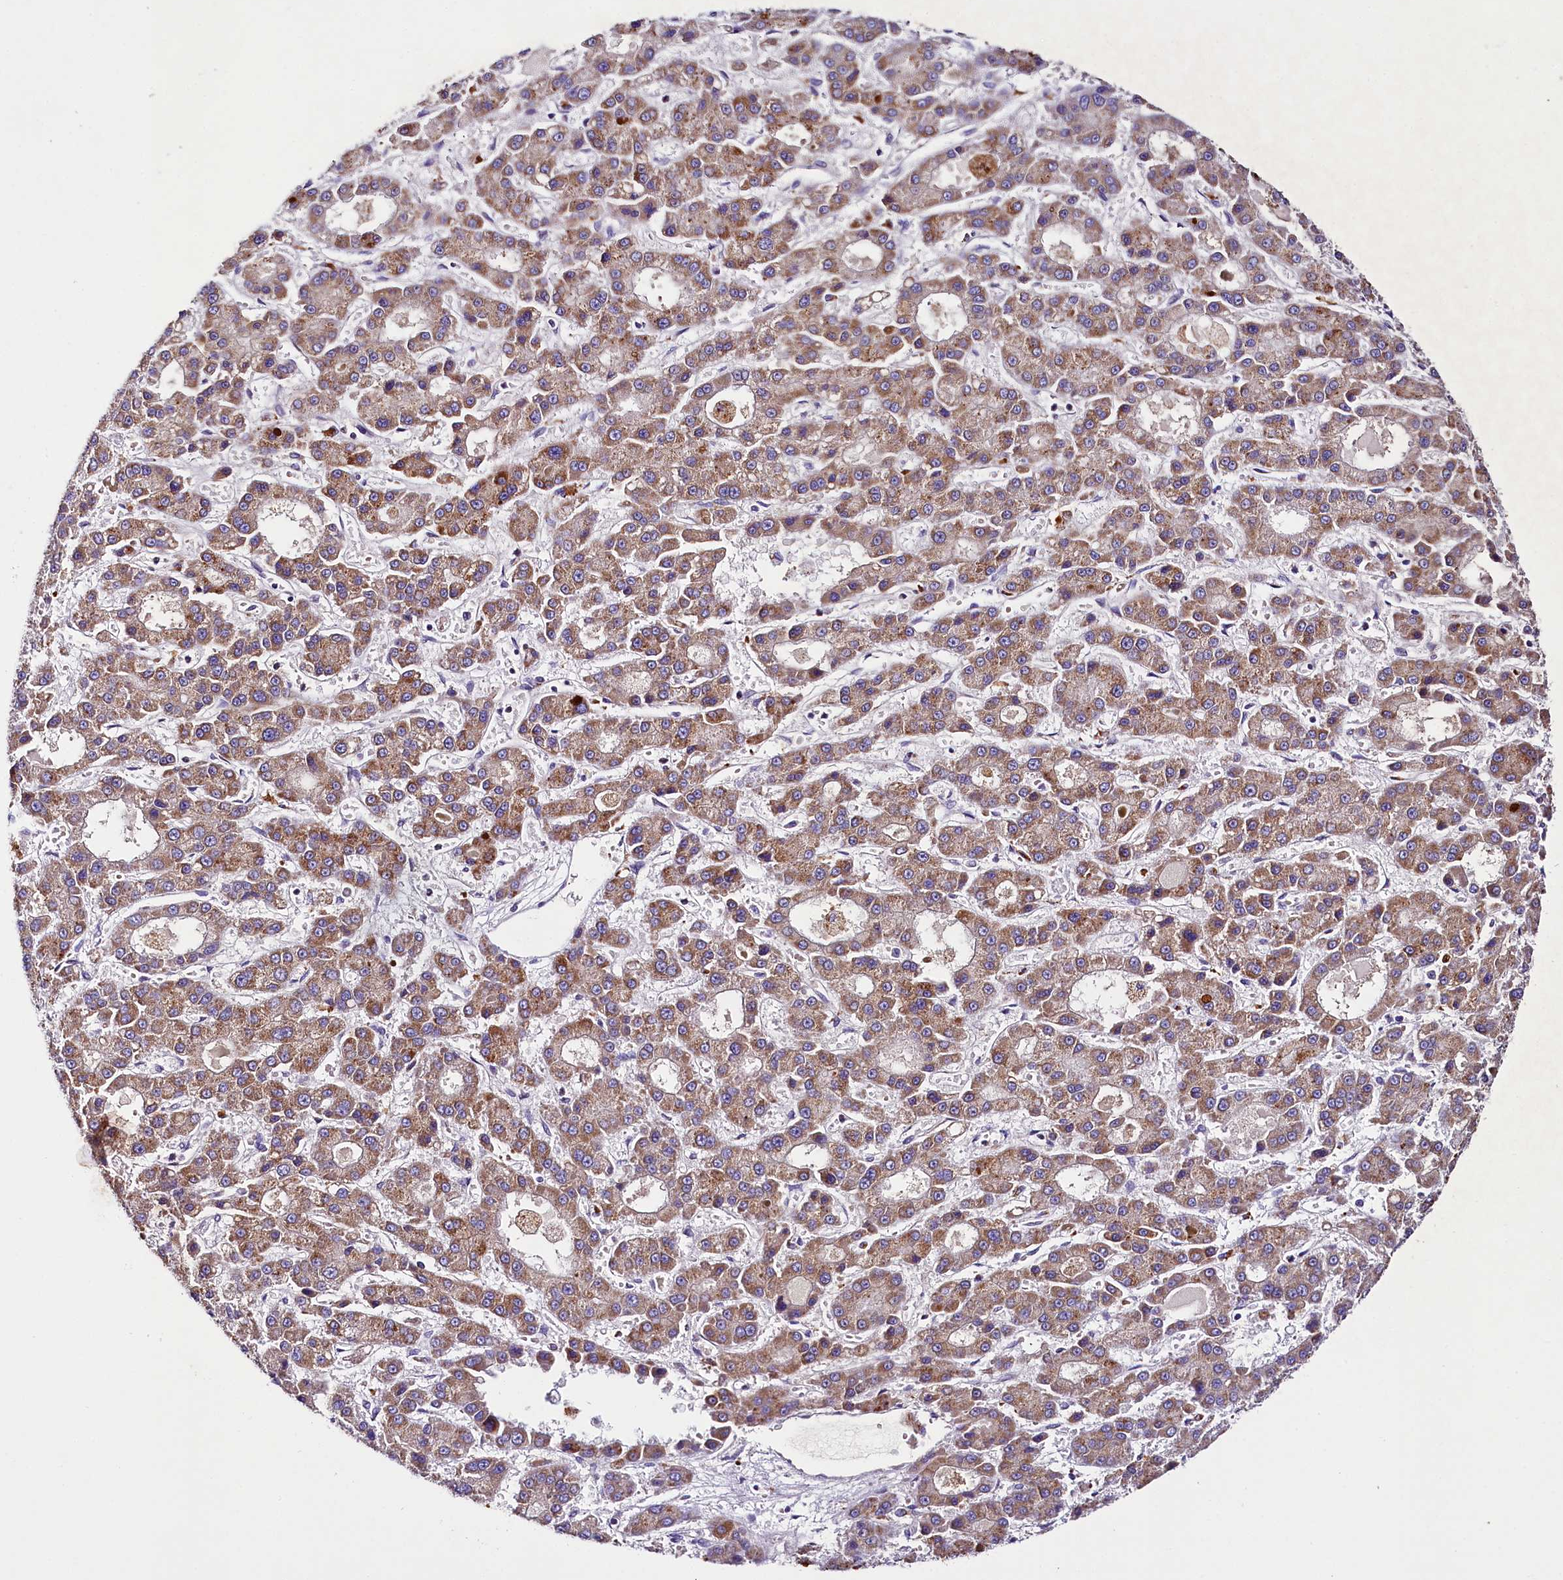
{"staining": {"intensity": "moderate", "quantity": ">75%", "location": "cytoplasmic/membranous"}, "tissue": "liver cancer", "cell_type": "Tumor cells", "image_type": "cancer", "snomed": [{"axis": "morphology", "description": "Carcinoma, Hepatocellular, NOS"}, {"axis": "topography", "description": "Liver"}], "caption": "Approximately >75% of tumor cells in hepatocellular carcinoma (liver) demonstrate moderate cytoplasmic/membranous protein staining as visualized by brown immunohistochemical staining.", "gene": "SACM1L", "patient": {"sex": "male", "age": 70}}